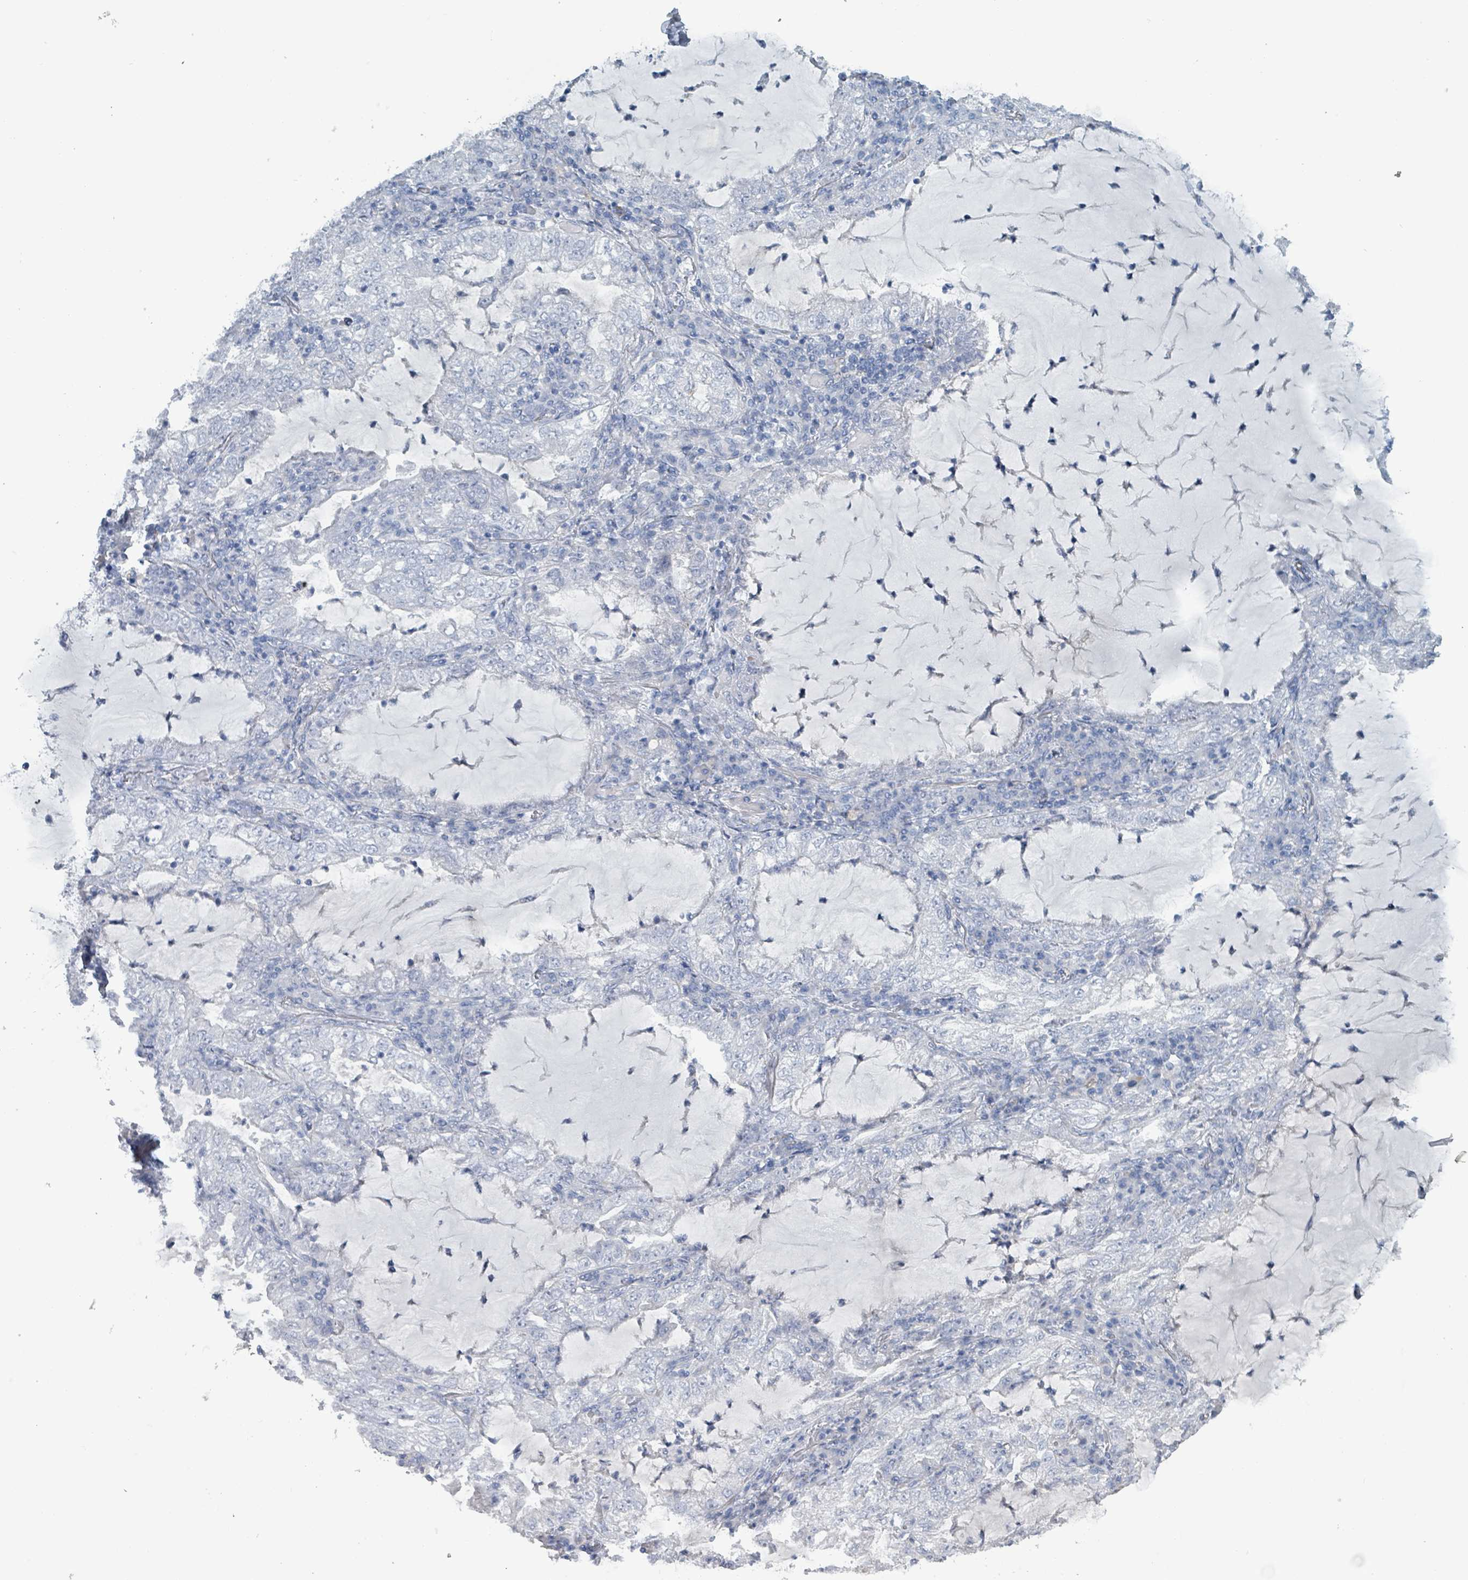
{"staining": {"intensity": "negative", "quantity": "none", "location": "none"}, "tissue": "lung cancer", "cell_type": "Tumor cells", "image_type": "cancer", "snomed": [{"axis": "morphology", "description": "Adenocarcinoma, NOS"}, {"axis": "topography", "description": "Lung"}], "caption": "DAB (3,3'-diaminobenzidine) immunohistochemical staining of lung cancer reveals no significant staining in tumor cells.", "gene": "TAAR5", "patient": {"sex": "female", "age": 73}}